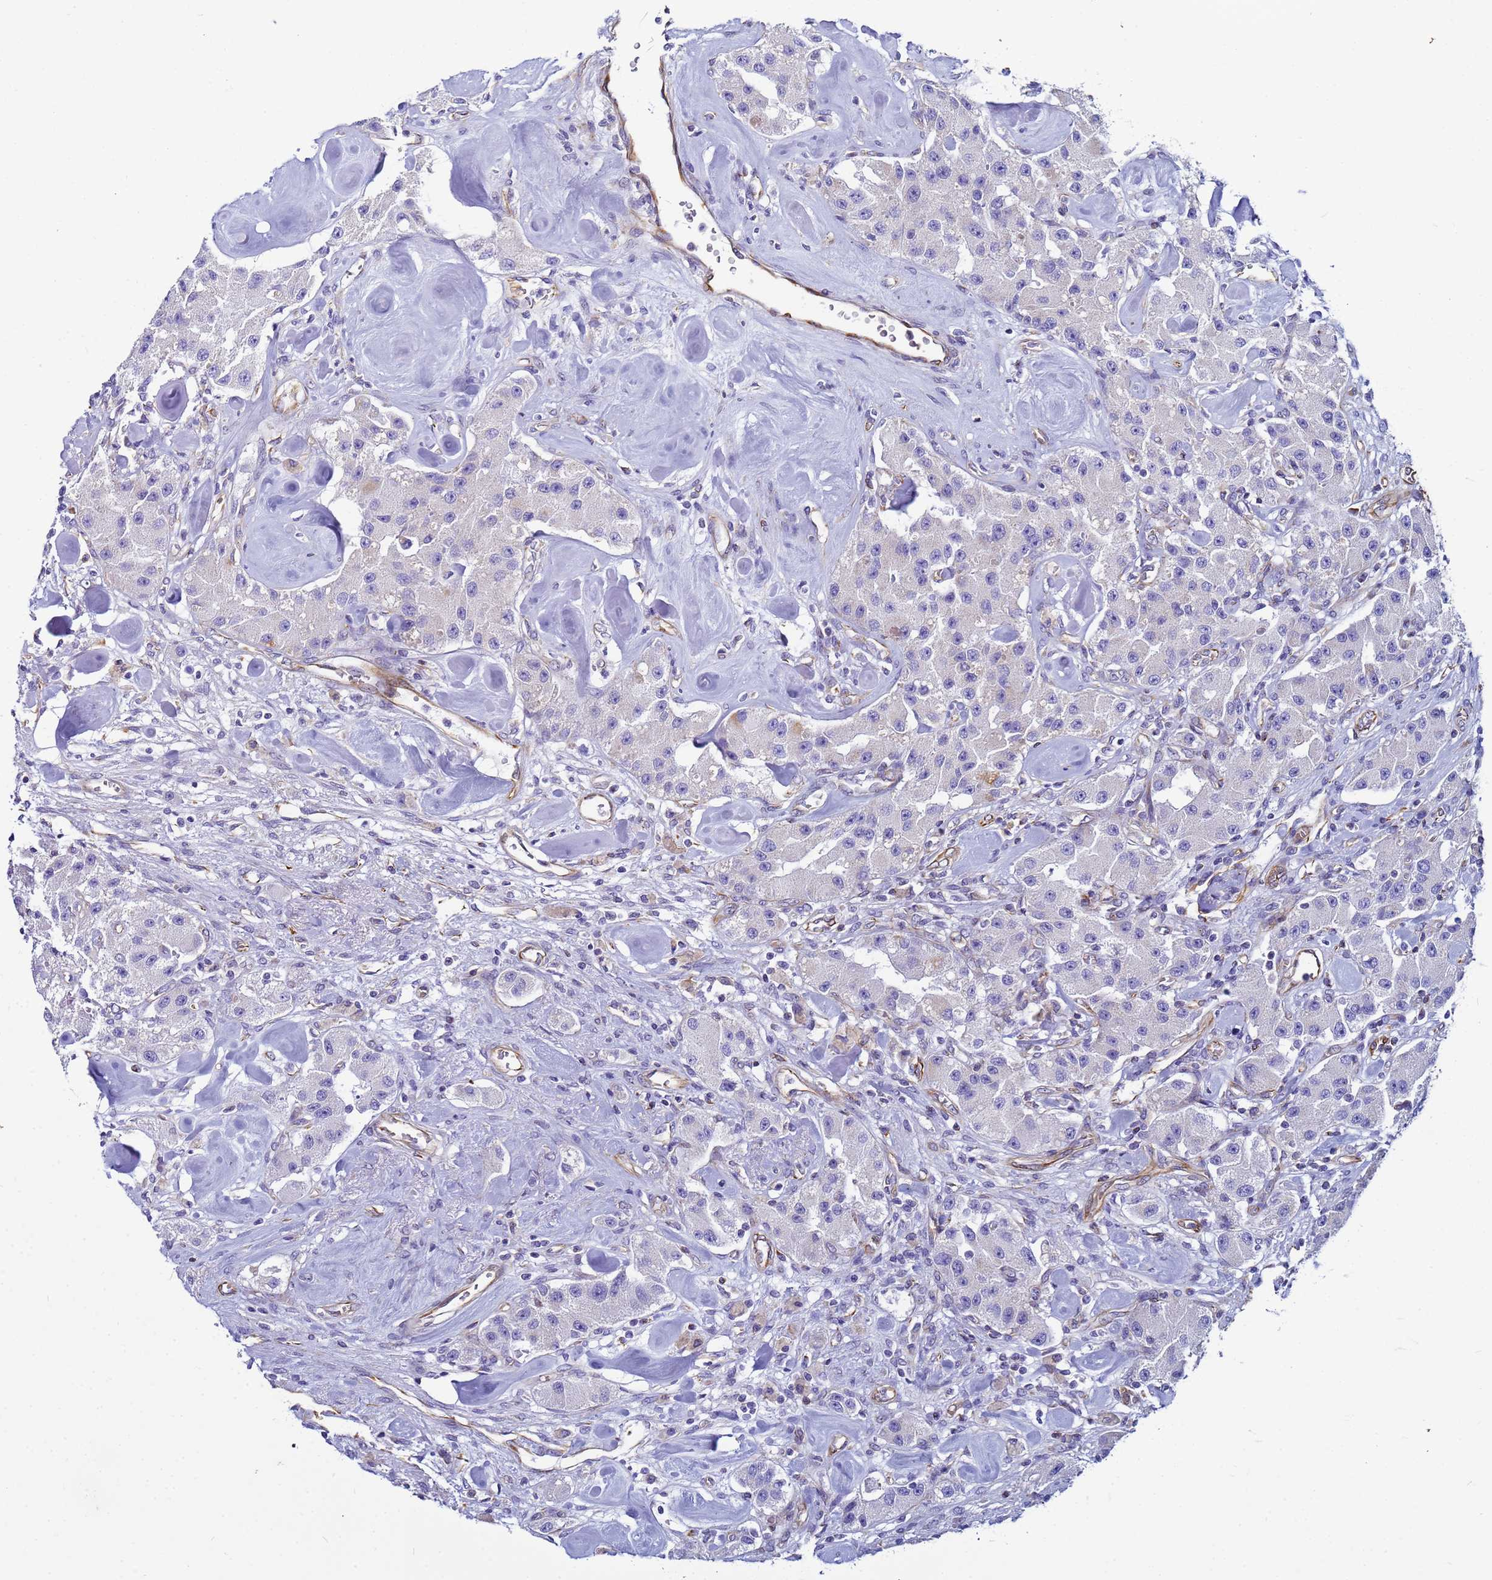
{"staining": {"intensity": "negative", "quantity": "none", "location": "none"}, "tissue": "carcinoid", "cell_type": "Tumor cells", "image_type": "cancer", "snomed": [{"axis": "morphology", "description": "Carcinoid, malignant, NOS"}, {"axis": "topography", "description": "Pancreas"}], "caption": "DAB (3,3'-diaminobenzidine) immunohistochemical staining of malignant carcinoid displays no significant staining in tumor cells. (DAB (3,3'-diaminobenzidine) immunohistochemistry (IHC) visualized using brightfield microscopy, high magnification).", "gene": "UBXN2B", "patient": {"sex": "male", "age": 41}}